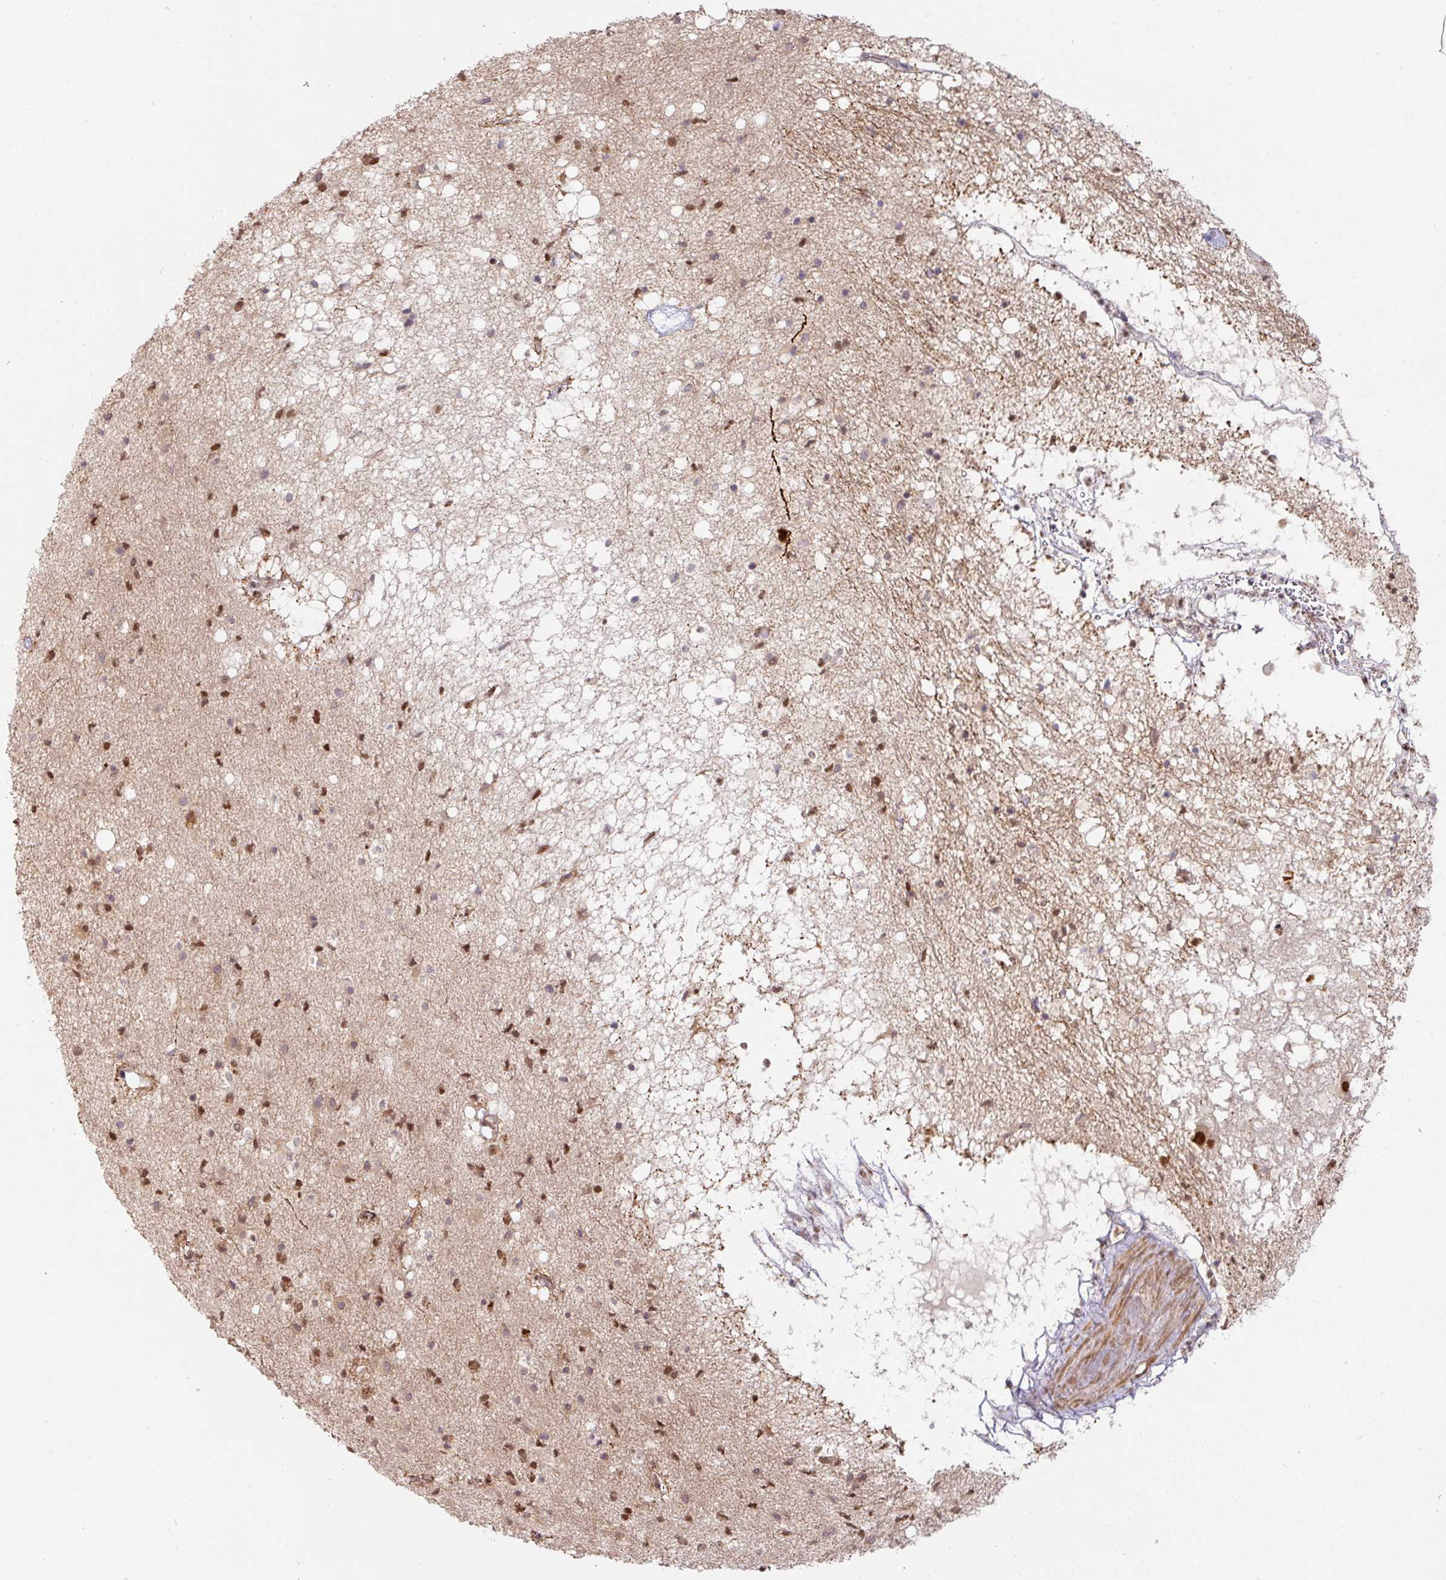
{"staining": {"intensity": "negative", "quantity": "none", "location": "none"}, "tissue": "caudate", "cell_type": "Glial cells", "image_type": "normal", "snomed": [{"axis": "morphology", "description": "Normal tissue, NOS"}, {"axis": "topography", "description": "Lateral ventricle wall"}], "caption": "This is an immunohistochemistry (IHC) image of benign human caudate. There is no positivity in glial cells.", "gene": "NCOA5", "patient": {"sex": "male", "age": 58}}